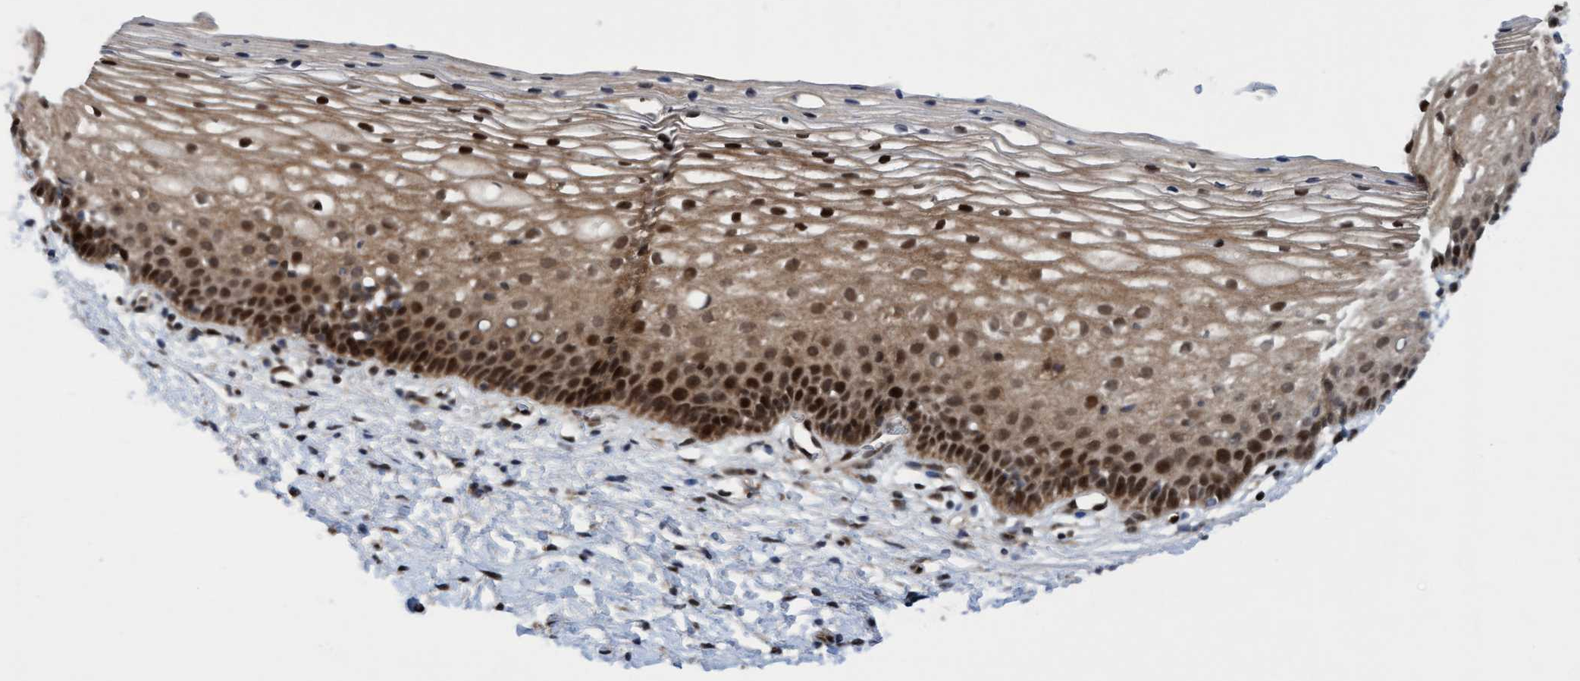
{"staining": {"intensity": "moderate", "quantity": ">75%", "location": "cytoplasmic/membranous,nuclear"}, "tissue": "cervix", "cell_type": "Glandular cells", "image_type": "normal", "snomed": [{"axis": "morphology", "description": "Normal tissue, NOS"}, {"axis": "topography", "description": "Cervix"}], "caption": "Unremarkable cervix was stained to show a protein in brown. There is medium levels of moderate cytoplasmic/membranous,nuclear expression in approximately >75% of glandular cells. Nuclei are stained in blue.", "gene": "ITFG1", "patient": {"sex": "female", "age": 72}}